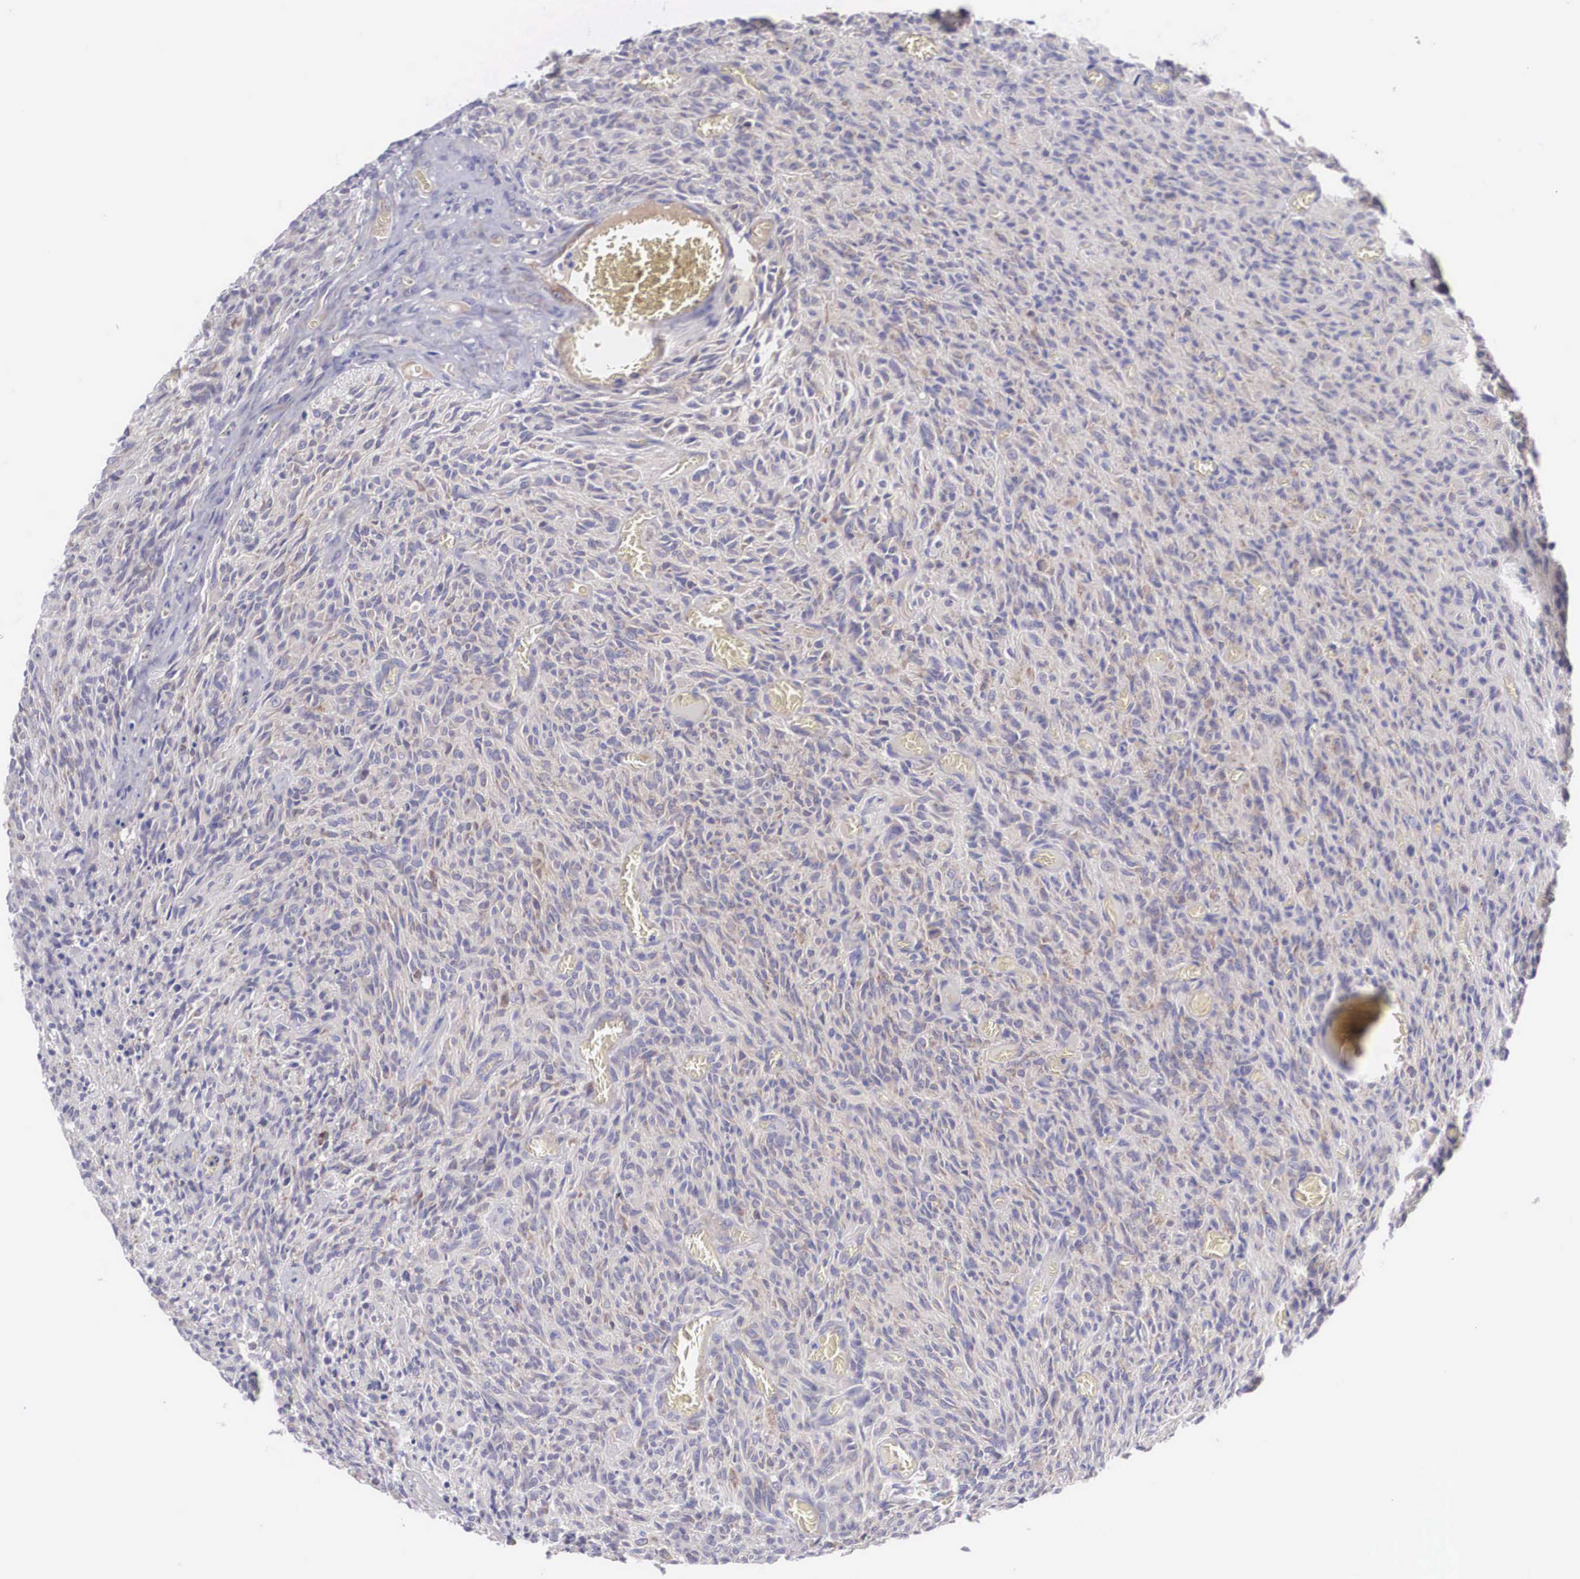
{"staining": {"intensity": "weak", "quantity": "<25%", "location": "cytoplasmic/membranous"}, "tissue": "glioma", "cell_type": "Tumor cells", "image_type": "cancer", "snomed": [{"axis": "morphology", "description": "Glioma, malignant, High grade"}, {"axis": "topography", "description": "Brain"}], "caption": "DAB (3,3'-diaminobenzidine) immunohistochemical staining of human glioma displays no significant staining in tumor cells.", "gene": "TXLNG", "patient": {"sex": "male", "age": 56}}